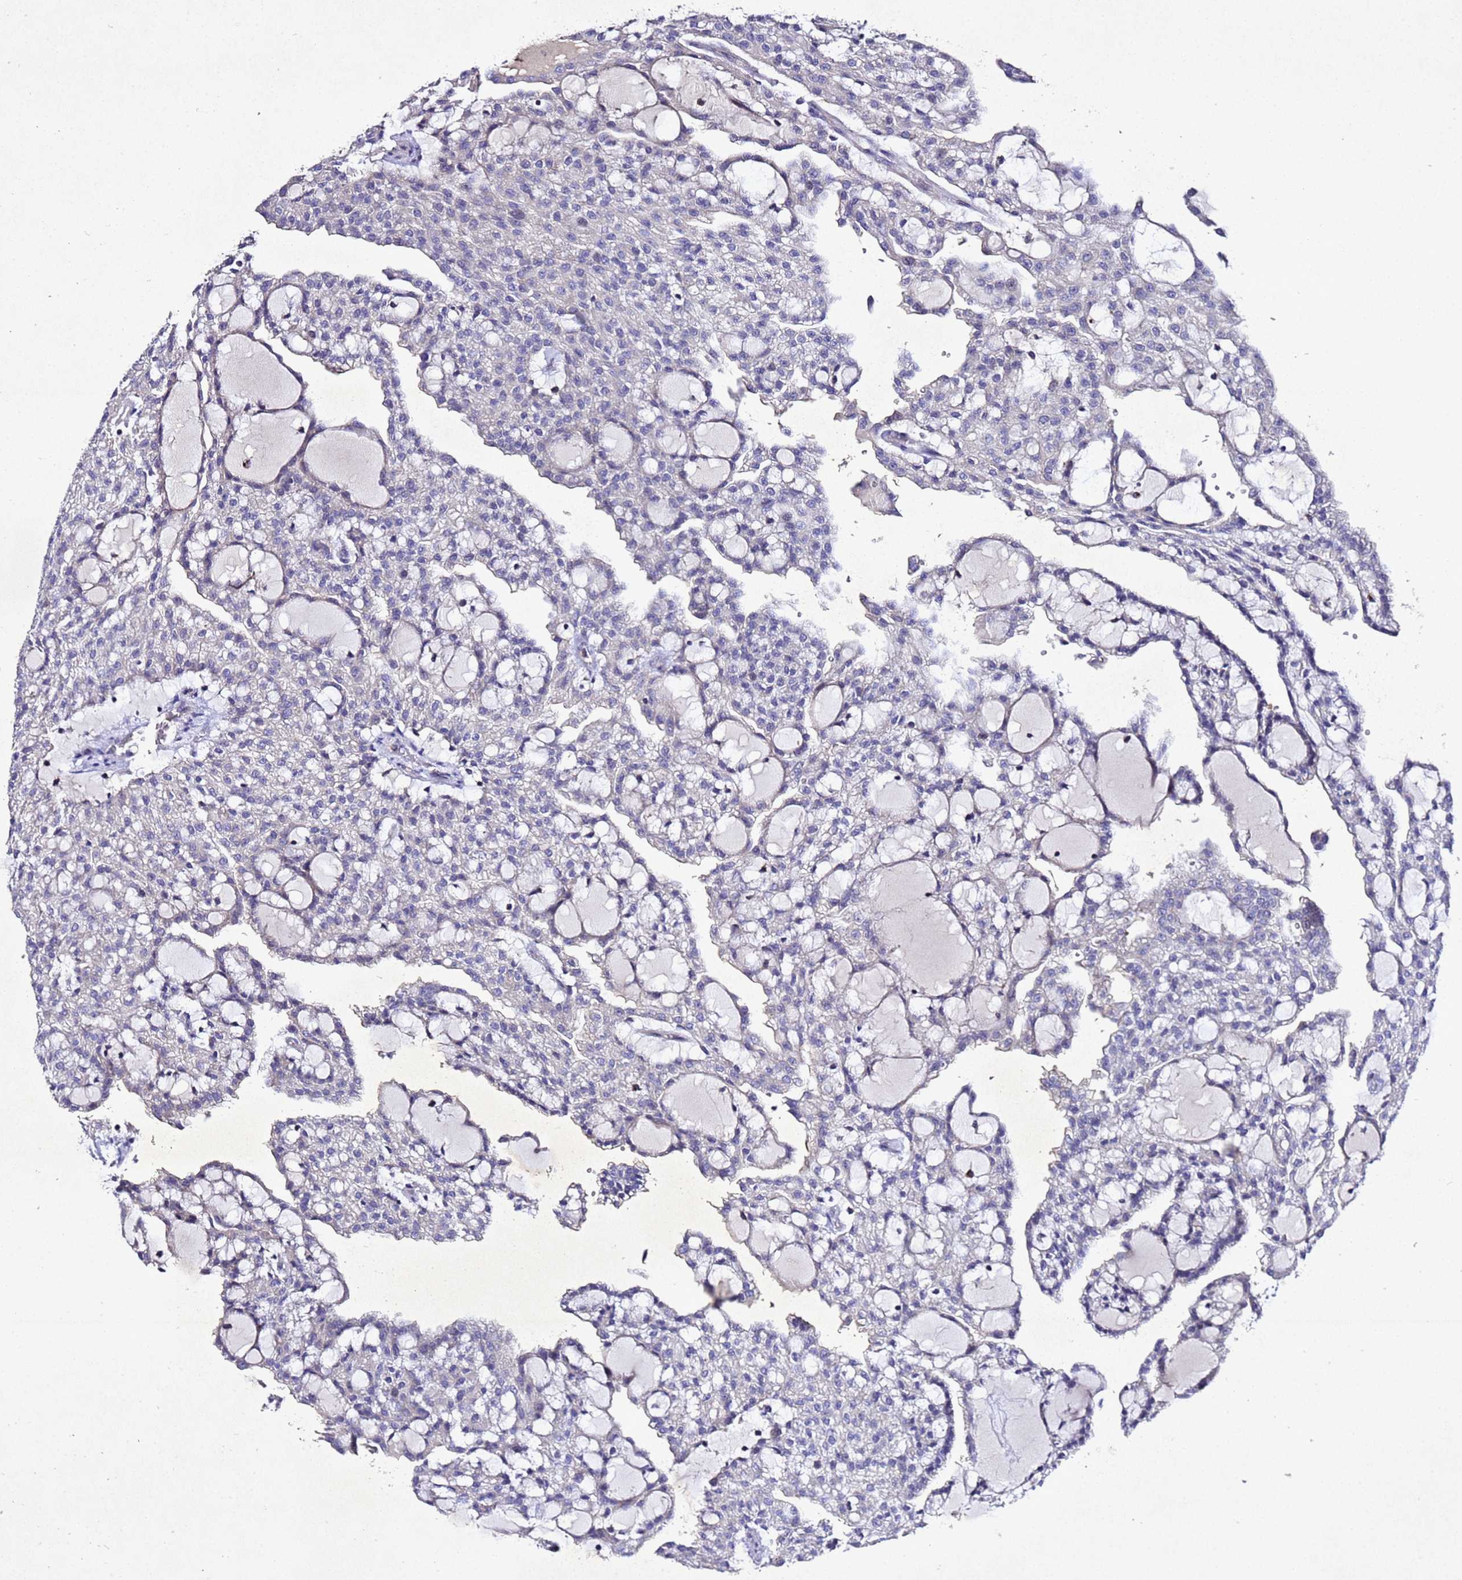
{"staining": {"intensity": "negative", "quantity": "none", "location": "none"}, "tissue": "renal cancer", "cell_type": "Tumor cells", "image_type": "cancer", "snomed": [{"axis": "morphology", "description": "Adenocarcinoma, NOS"}, {"axis": "topography", "description": "Kidney"}], "caption": "The image shows no significant staining in tumor cells of renal cancer.", "gene": "SV2B", "patient": {"sex": "male", "age": 63}}